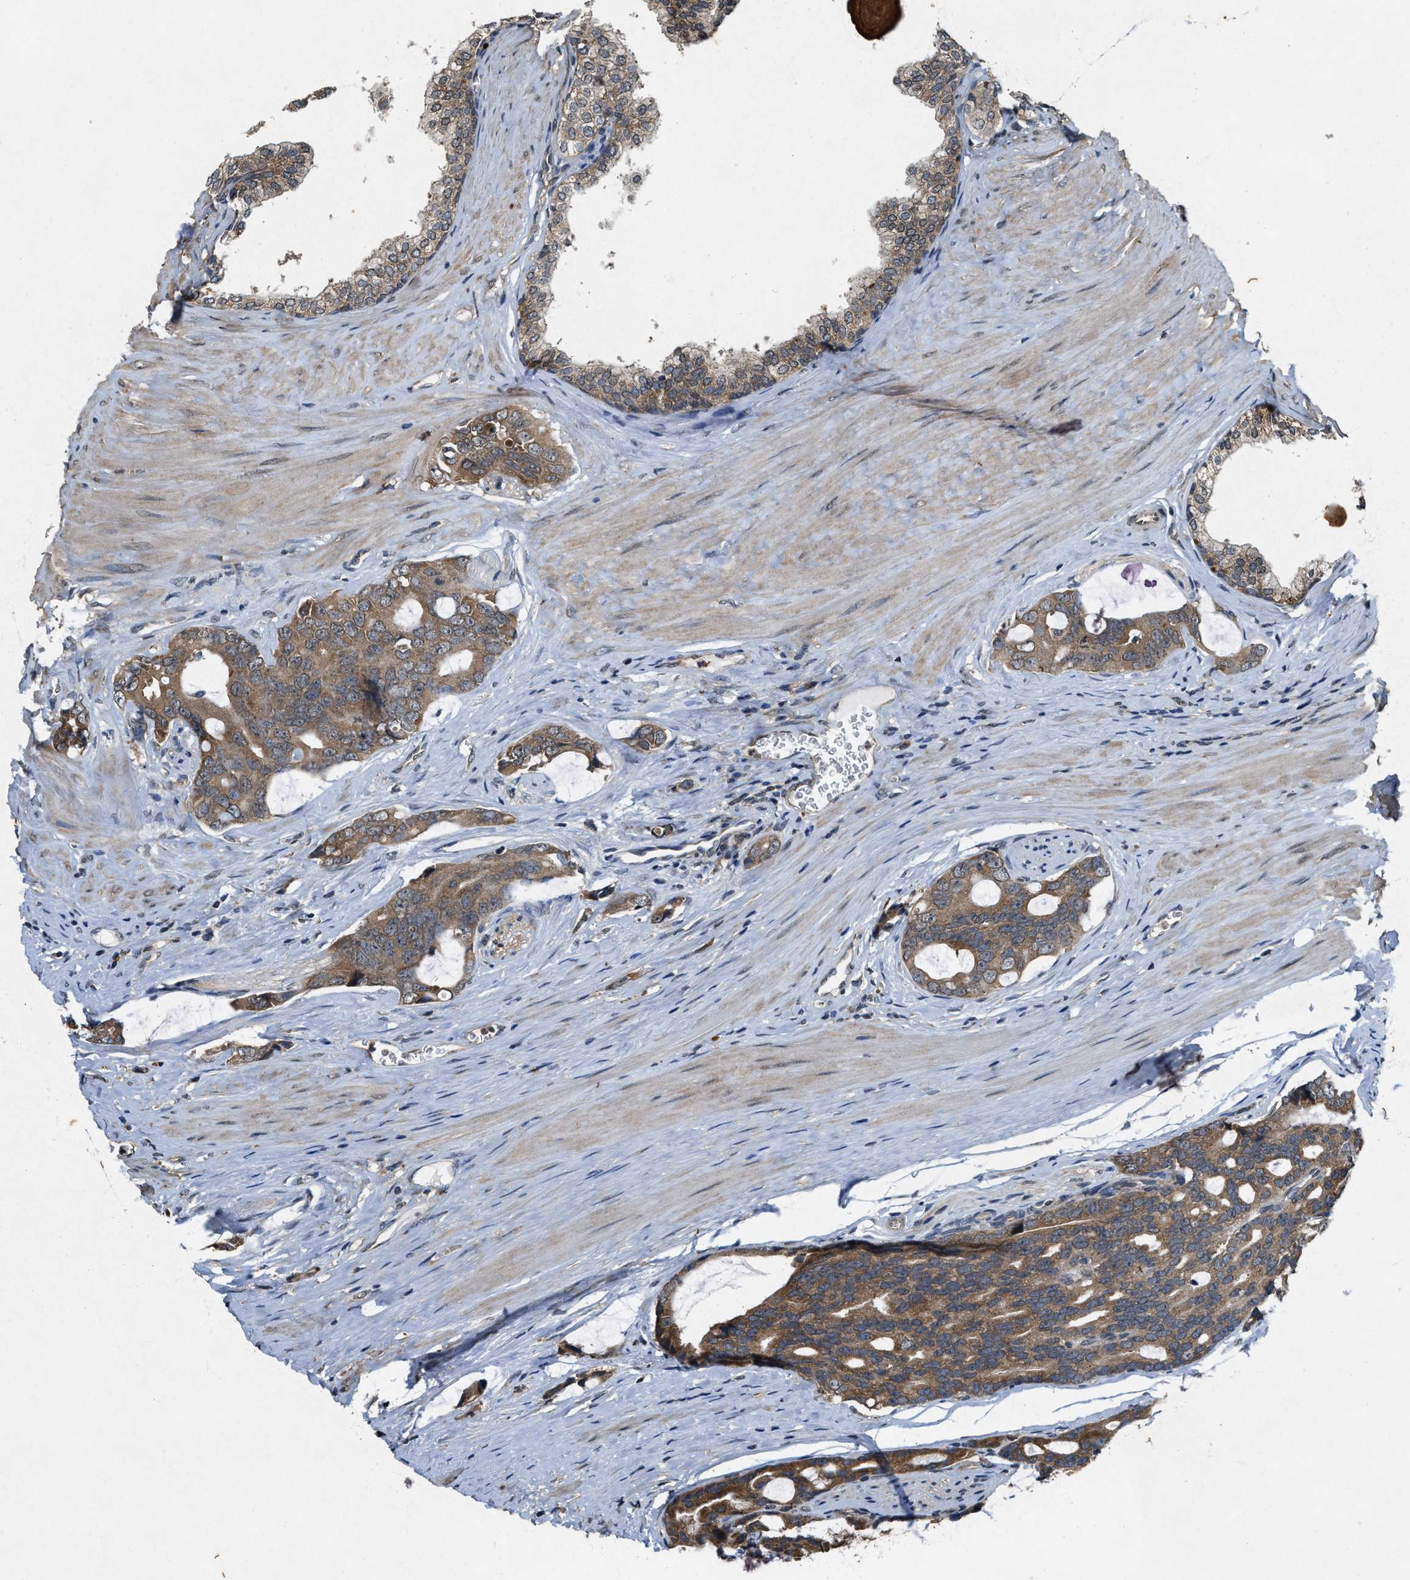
{"staining": {"intensity": "moderate", "quantity": ">75%", "location": "cytoplasmic/membranous"}, "tissue": "prostate cancer", "cell_type": "Tumor cells", "image_type": "cancer", "snomed": [{"axis": "morphology", "description": "Adenocarcinoma, Medium grade"}, {"axis": "topography", "description": "Prostate"}], "caption": "Tumor cells show medium levels of moderate cytoplasmic/membranous positivity in approximately >75% of cells in human prostate cancer.", "gene": "KIF21A", "patient": {"sex": "male", "age": 53}}